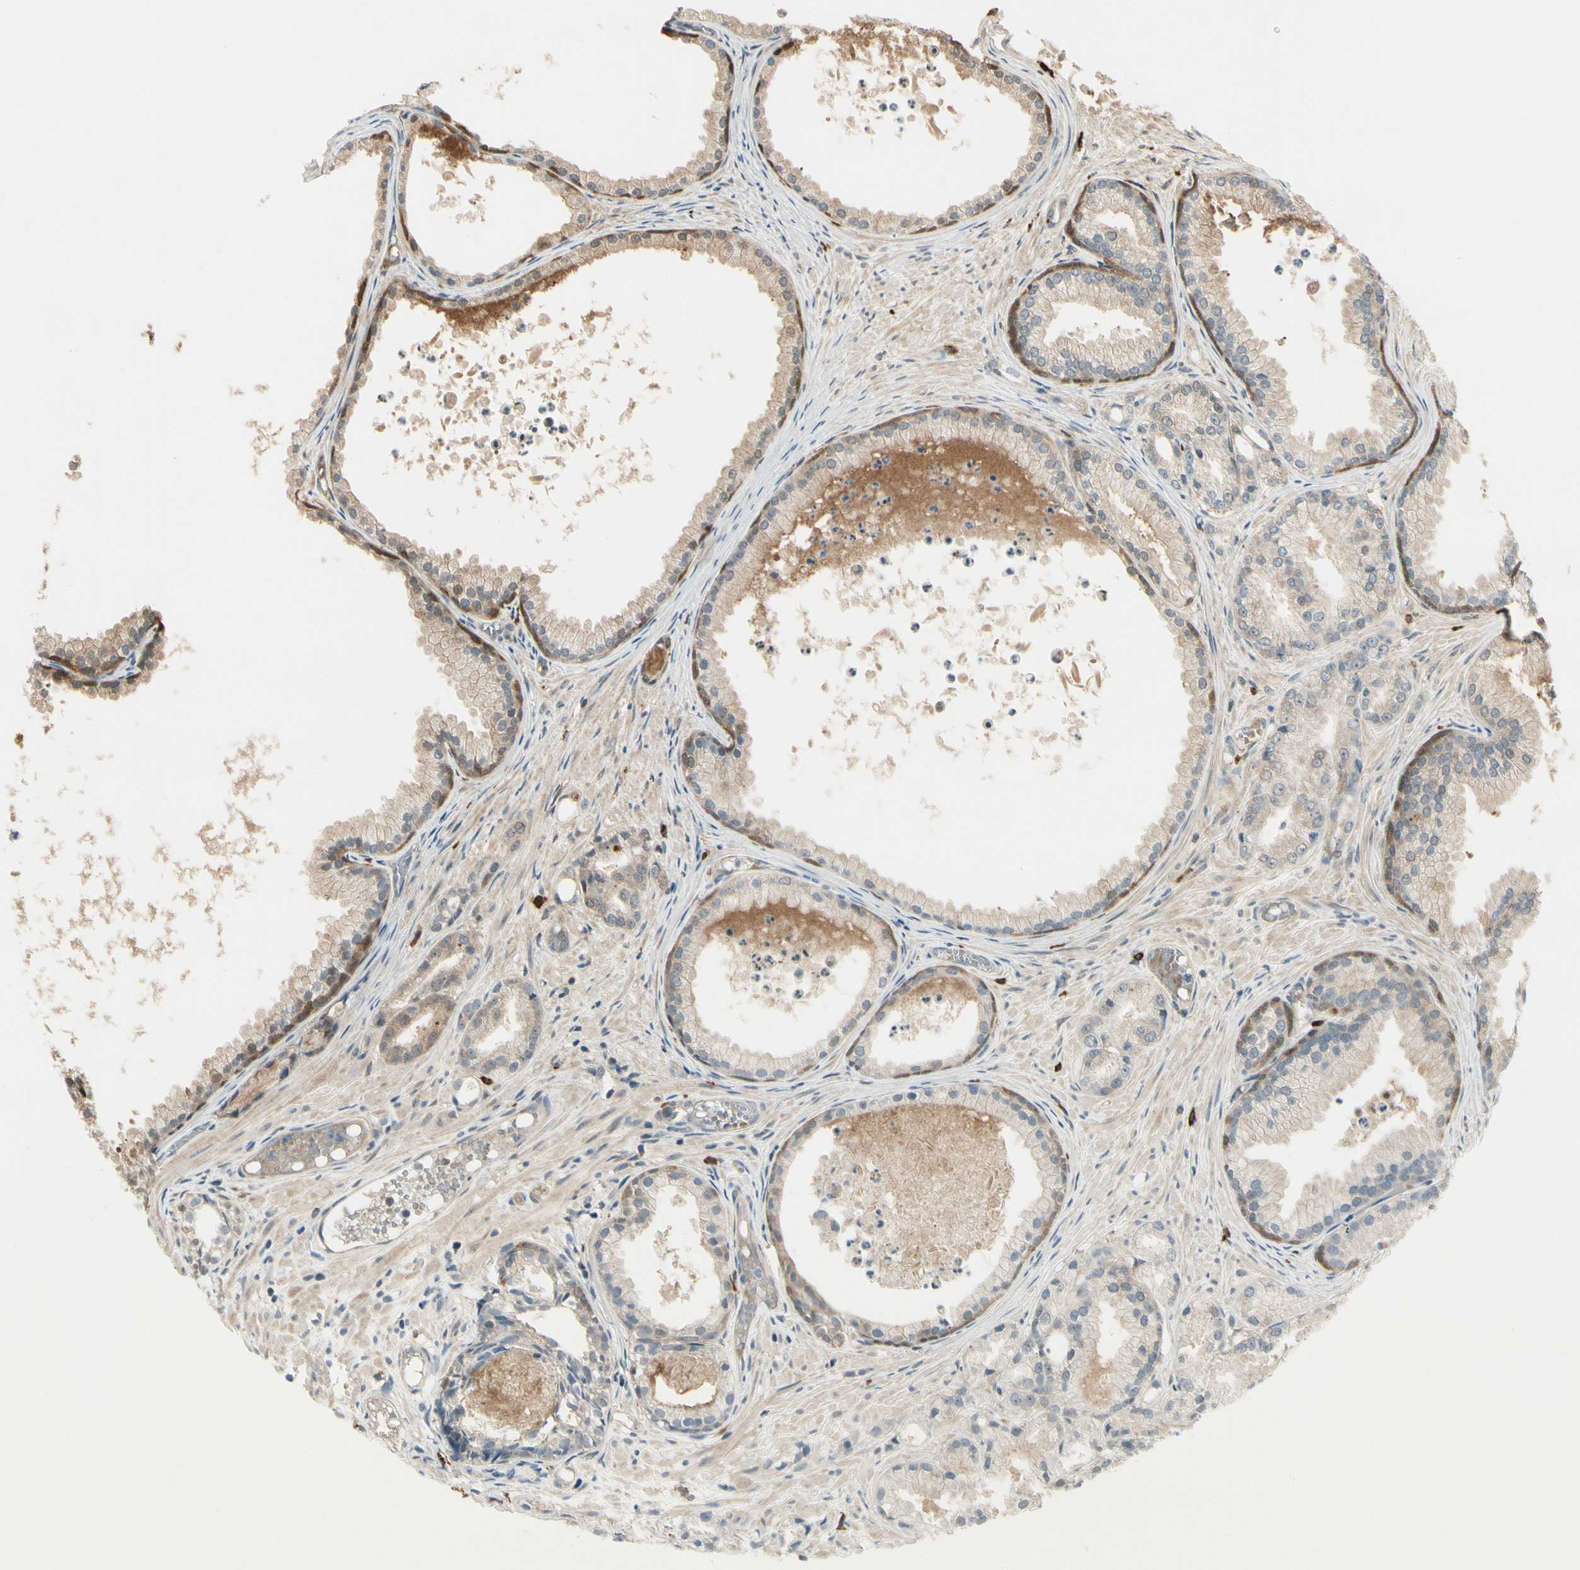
{"staining": {"intensity": "weak", "quantity": ">75%", "location": "cytoplasmic/membranous"}, "tissue": "prostate cancer", "cell_type": "Tumor cells", "image_type": "cancer", "snomed": [{"axis": "morphology", "description": "Adenocarcinoma, Low grade"}, {"axis": "topography", "description": "Prostate"}], "caption": "Human prostate cancer (adenocarcinoma (low-grade)) stained for a protein (brown) reveals weak cytoplasmic/membranous positive expression in about >75% of tumor cells.", "gene": "EVC", "patient": {"sex": "male", "age": 72}}